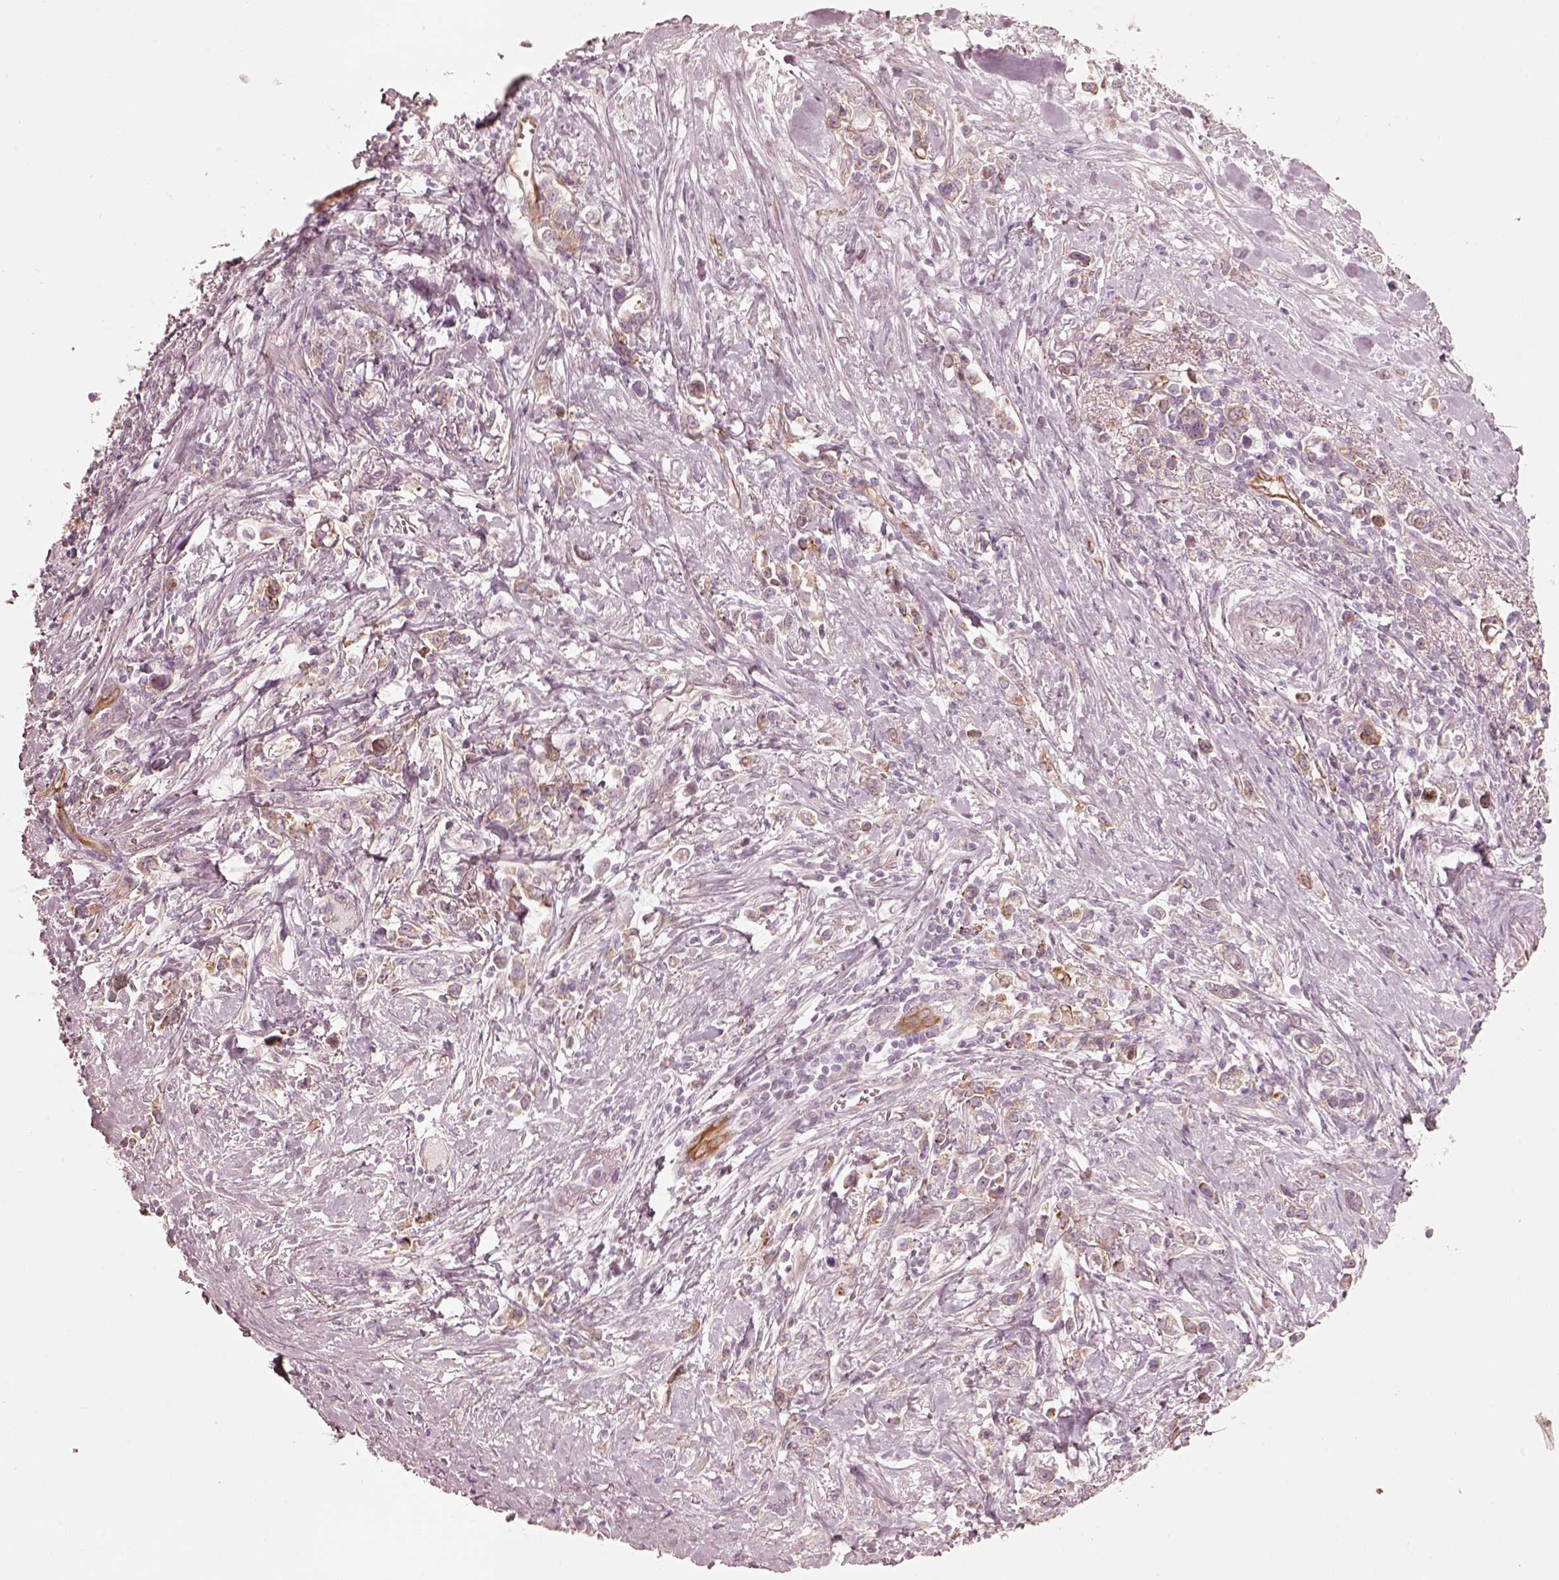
{"staining": {"intensity": "moderate", "quantity": "<25%", "location": "cytoplasmic/membranous"}, "tissue": "stomach cancer", "cell_type": "Tumor cells", "image_type": "cancer", "snomed": [{"axis": "morphology", "description": "Adenocarcinoma, NOS"}, {"axis": "topography", "description": "Stomach"}], "caption": "Immunohistochemistry staining of adenocarcinoma (stomach), which shows low levels of moderate cytoplasmic/membranous expression in about <25% of tumor cells indicating moderate cytoplasmic/membranous protein positivity. The staining was performed using DAB (3,3'-diaminobenzidine) (brown) for protein detection and nuclei were counterstained in hematoxylin (blue).", "gene": "RAB3C", "patient": {"sex": "male", "age": 63}}